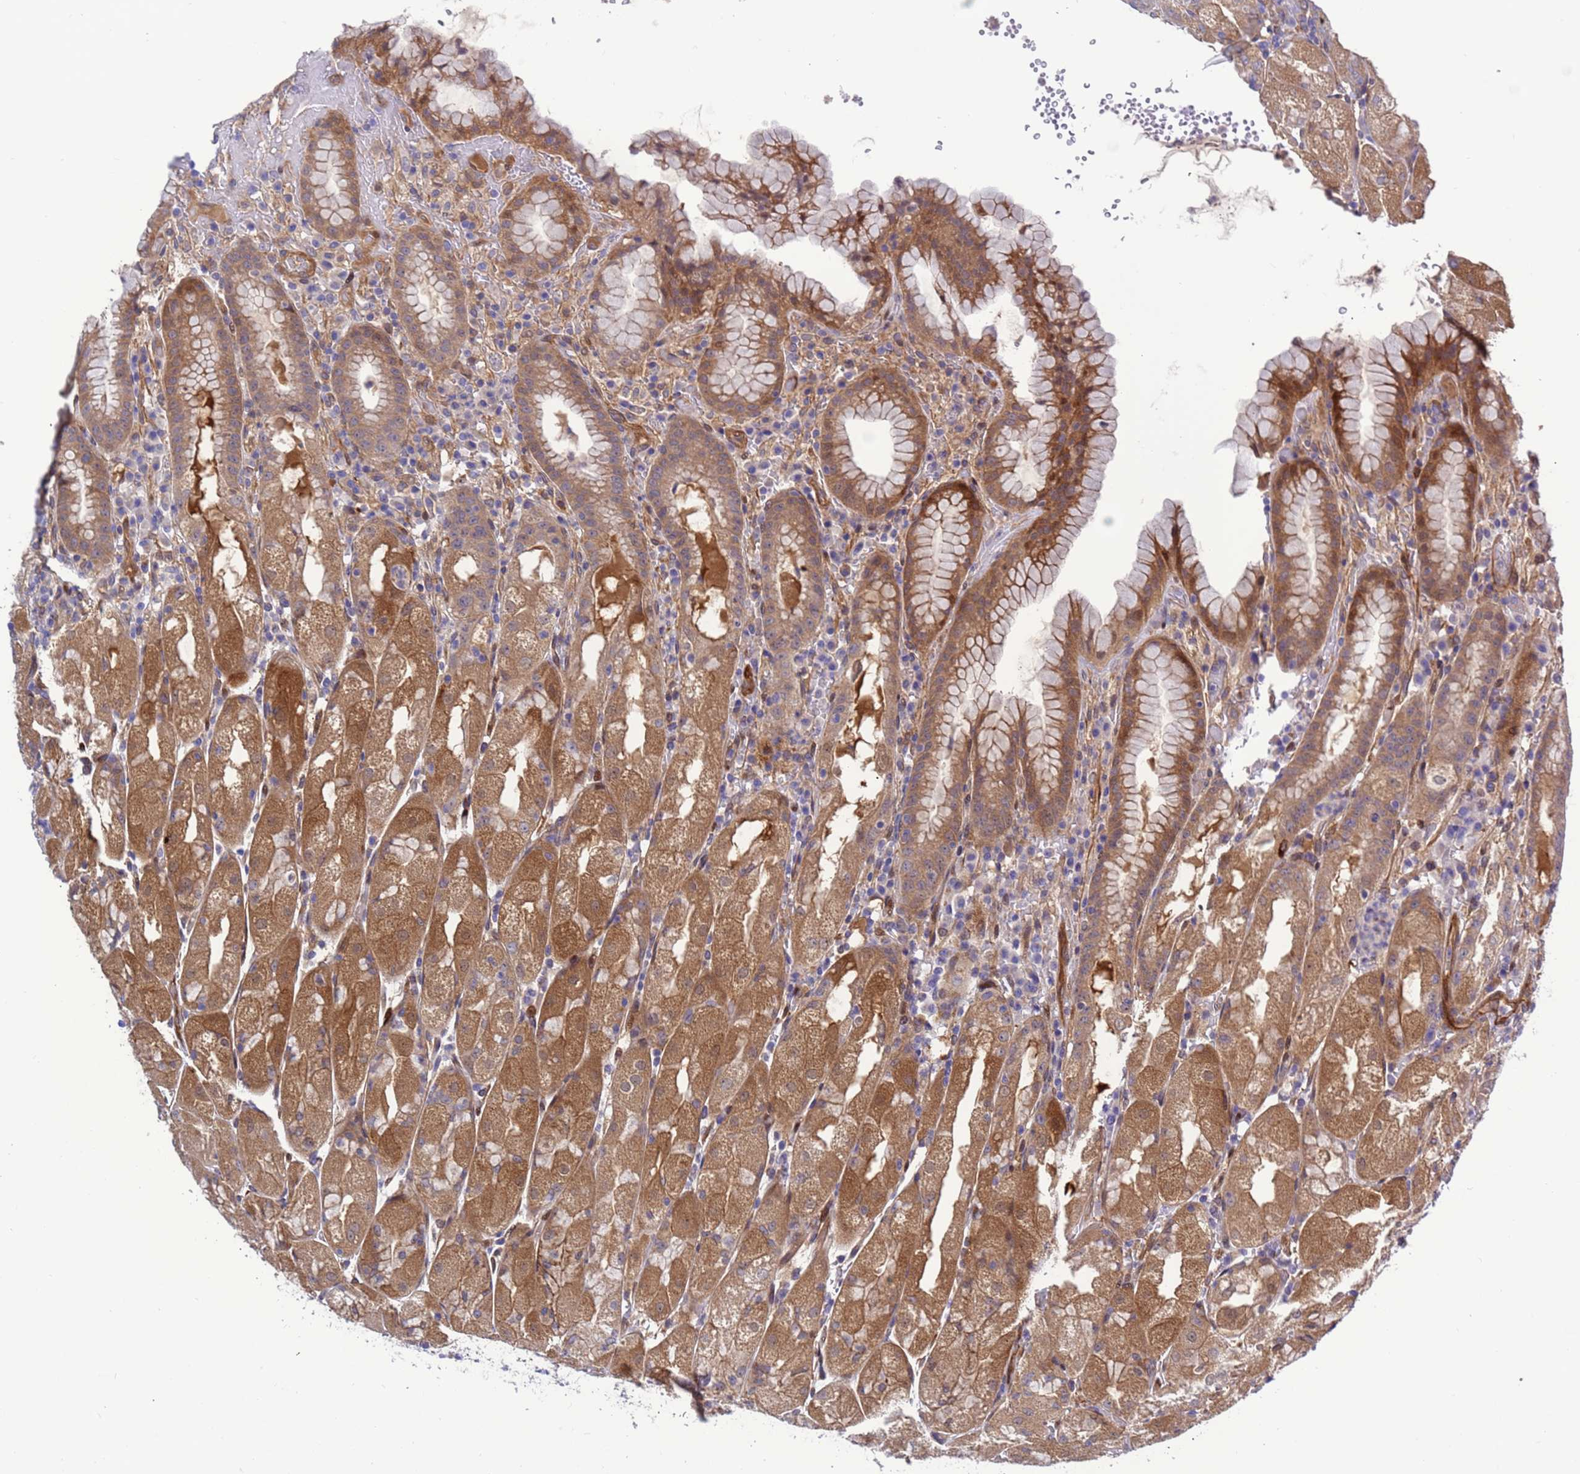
{"staining": {"intensity": "moderate", "quantity": ">75%", "location": "cytoplasmic/membranous"}, "tissue": "stomach", "cell_type": "Glandular cells", "image_type": "normal", "snomed": [{"axis": "morphology", "description": "Normal tissue, NOS"}, {"axis": "topography", "description": "Stomach, upper"}], "caption": "Moderate cytoplasmic/membranous positivity is seen in approximately >75% of glandular cells in benign stomach. (Brightfield microscopy of DAB IHC at high magnification).", "gene": "FOXRED1", "patient": {"sex": "male", "age": 52}}